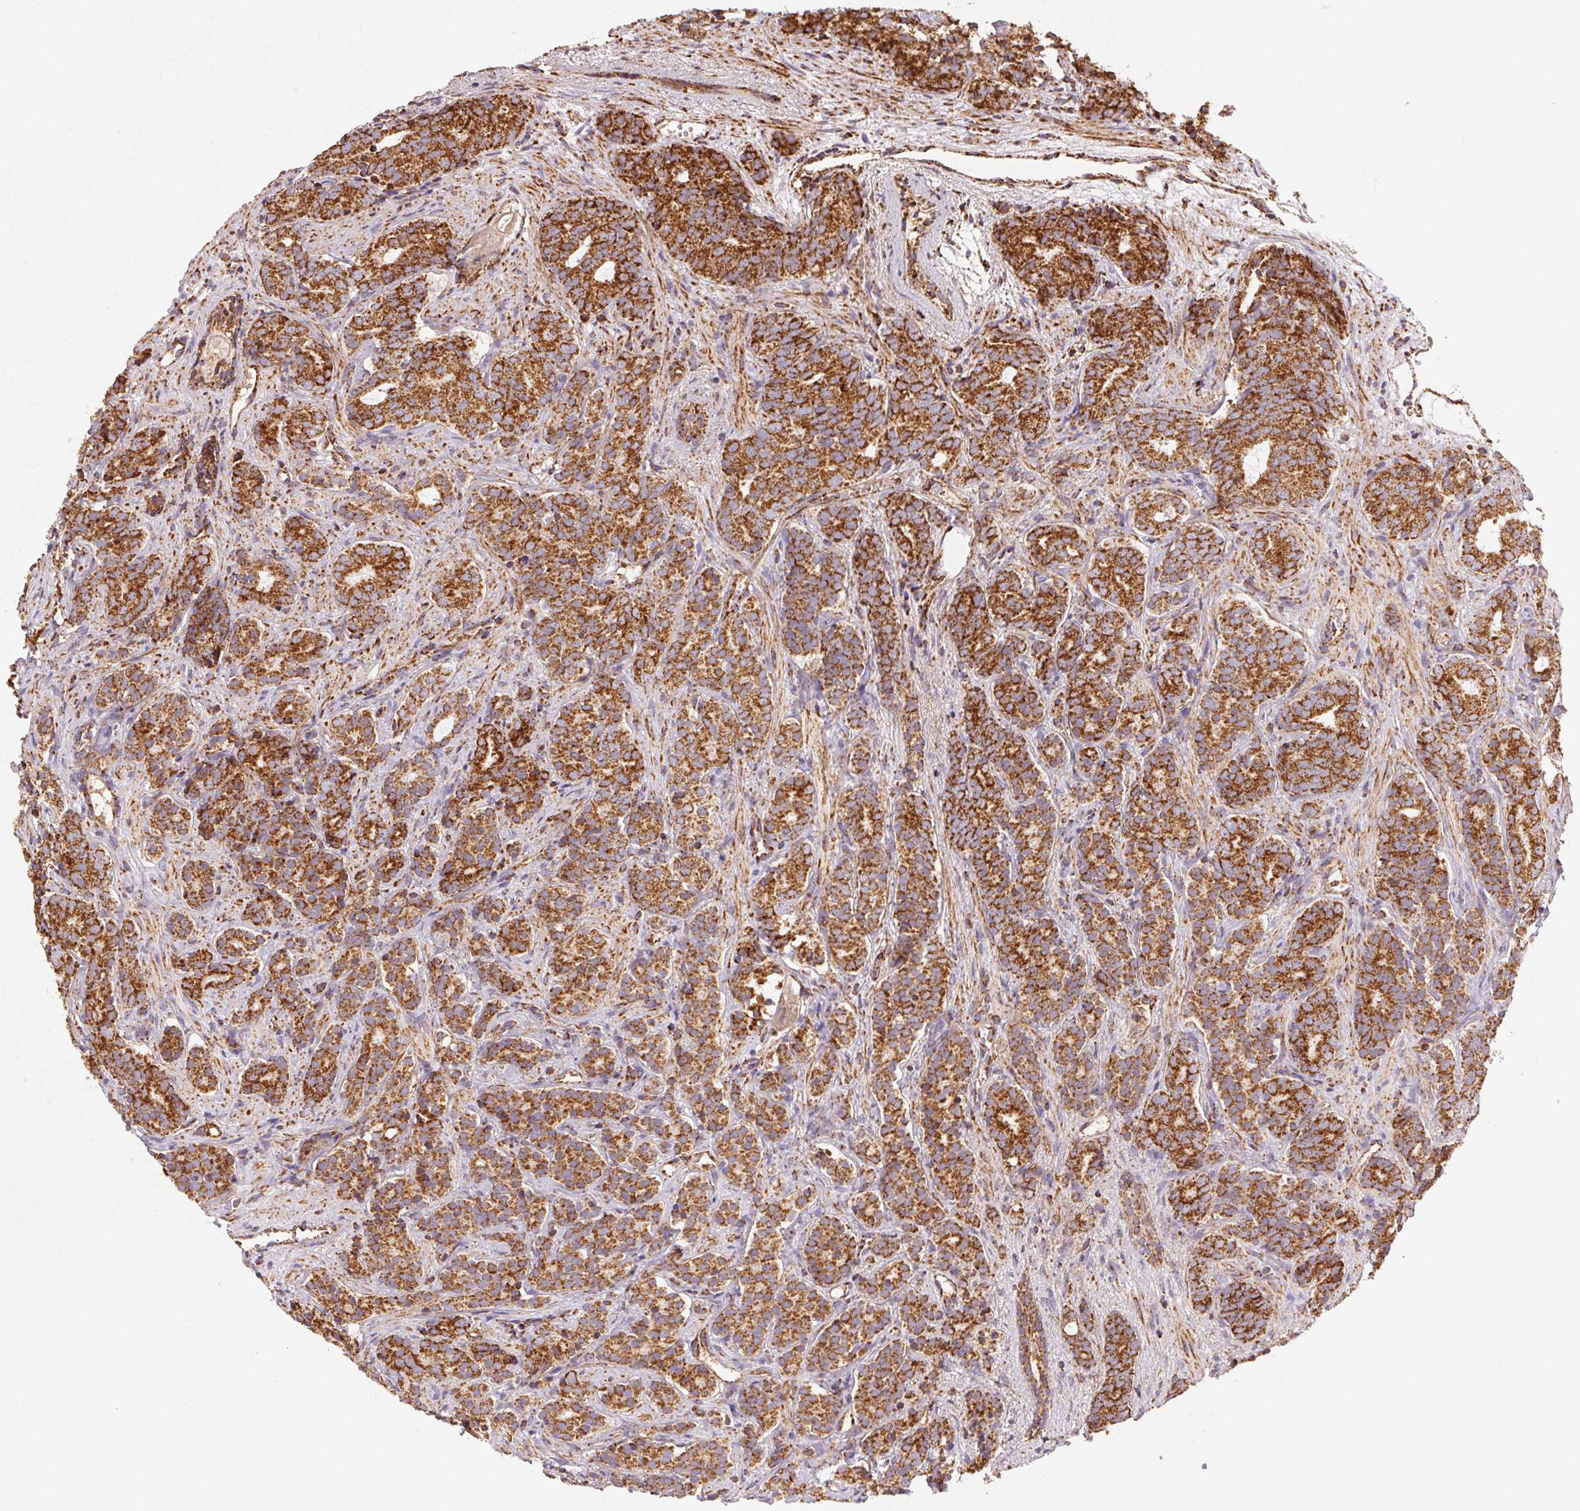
{"staining": {"intensity": "strong", "quantity": ">75%", "location": "cytoplasmic/membranous"}, "tissue": "prostate cancer", "cell_type": "Tumor cells", "image_type": "cancer", "snomed": [{"axis": "morphology", "description": "Adenocarcinoma, High grade"}, {"axis": "topography", "description": "Prostate"}], "caption": "Adenocarcinoma (high-grade) (prostate) tissue displays strong cytoplasmic/membranous expression in about >75% of tumor cells, visualized by immunohistochemistry.", "gene": "NDUFS2", "patient": {"sex": "male", "age": 84}}